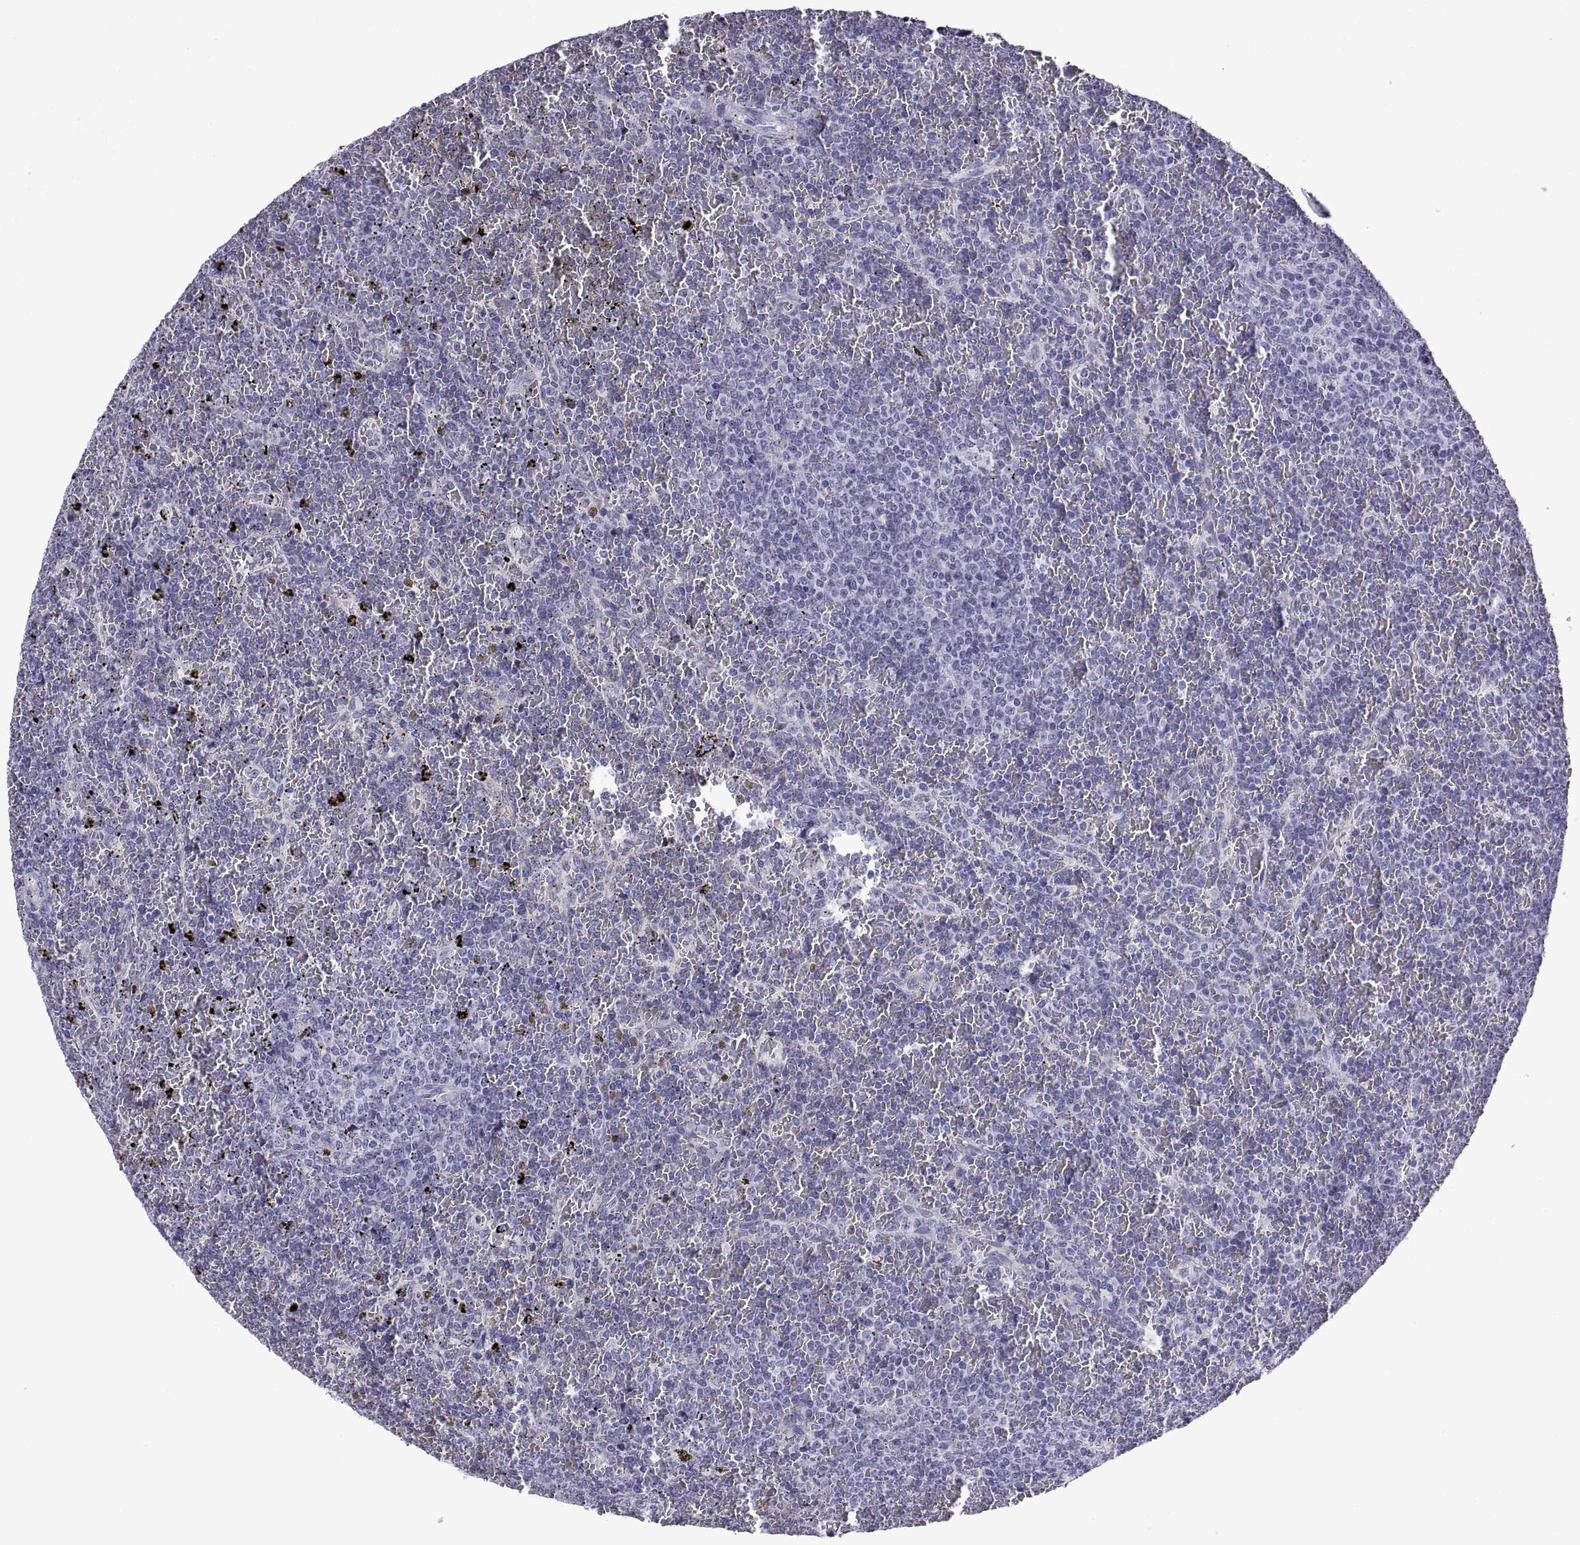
{"staining": {"intensity": "negative", "quantity": "none", "location": "none"}, "tissue": "lymphoma", "cell_type": "Tumor cells", "image_type": "cancer", "snomed": [{"axis": "morphology", "description": "Malignant lymphoma, non-Hodgkin's type, Low grade"}, {"axis": "topography", "description": "Spleen"}], "caption": "DAB (3,3'-diaminobenzidine) immunohistochemical staining of low-grade malignant lymphoma, non-Hodgkin's type reveals no significant positivity in tumor cells.", "gene": "SPDYE1", "patient": {"sex": "female", "age": 77}}